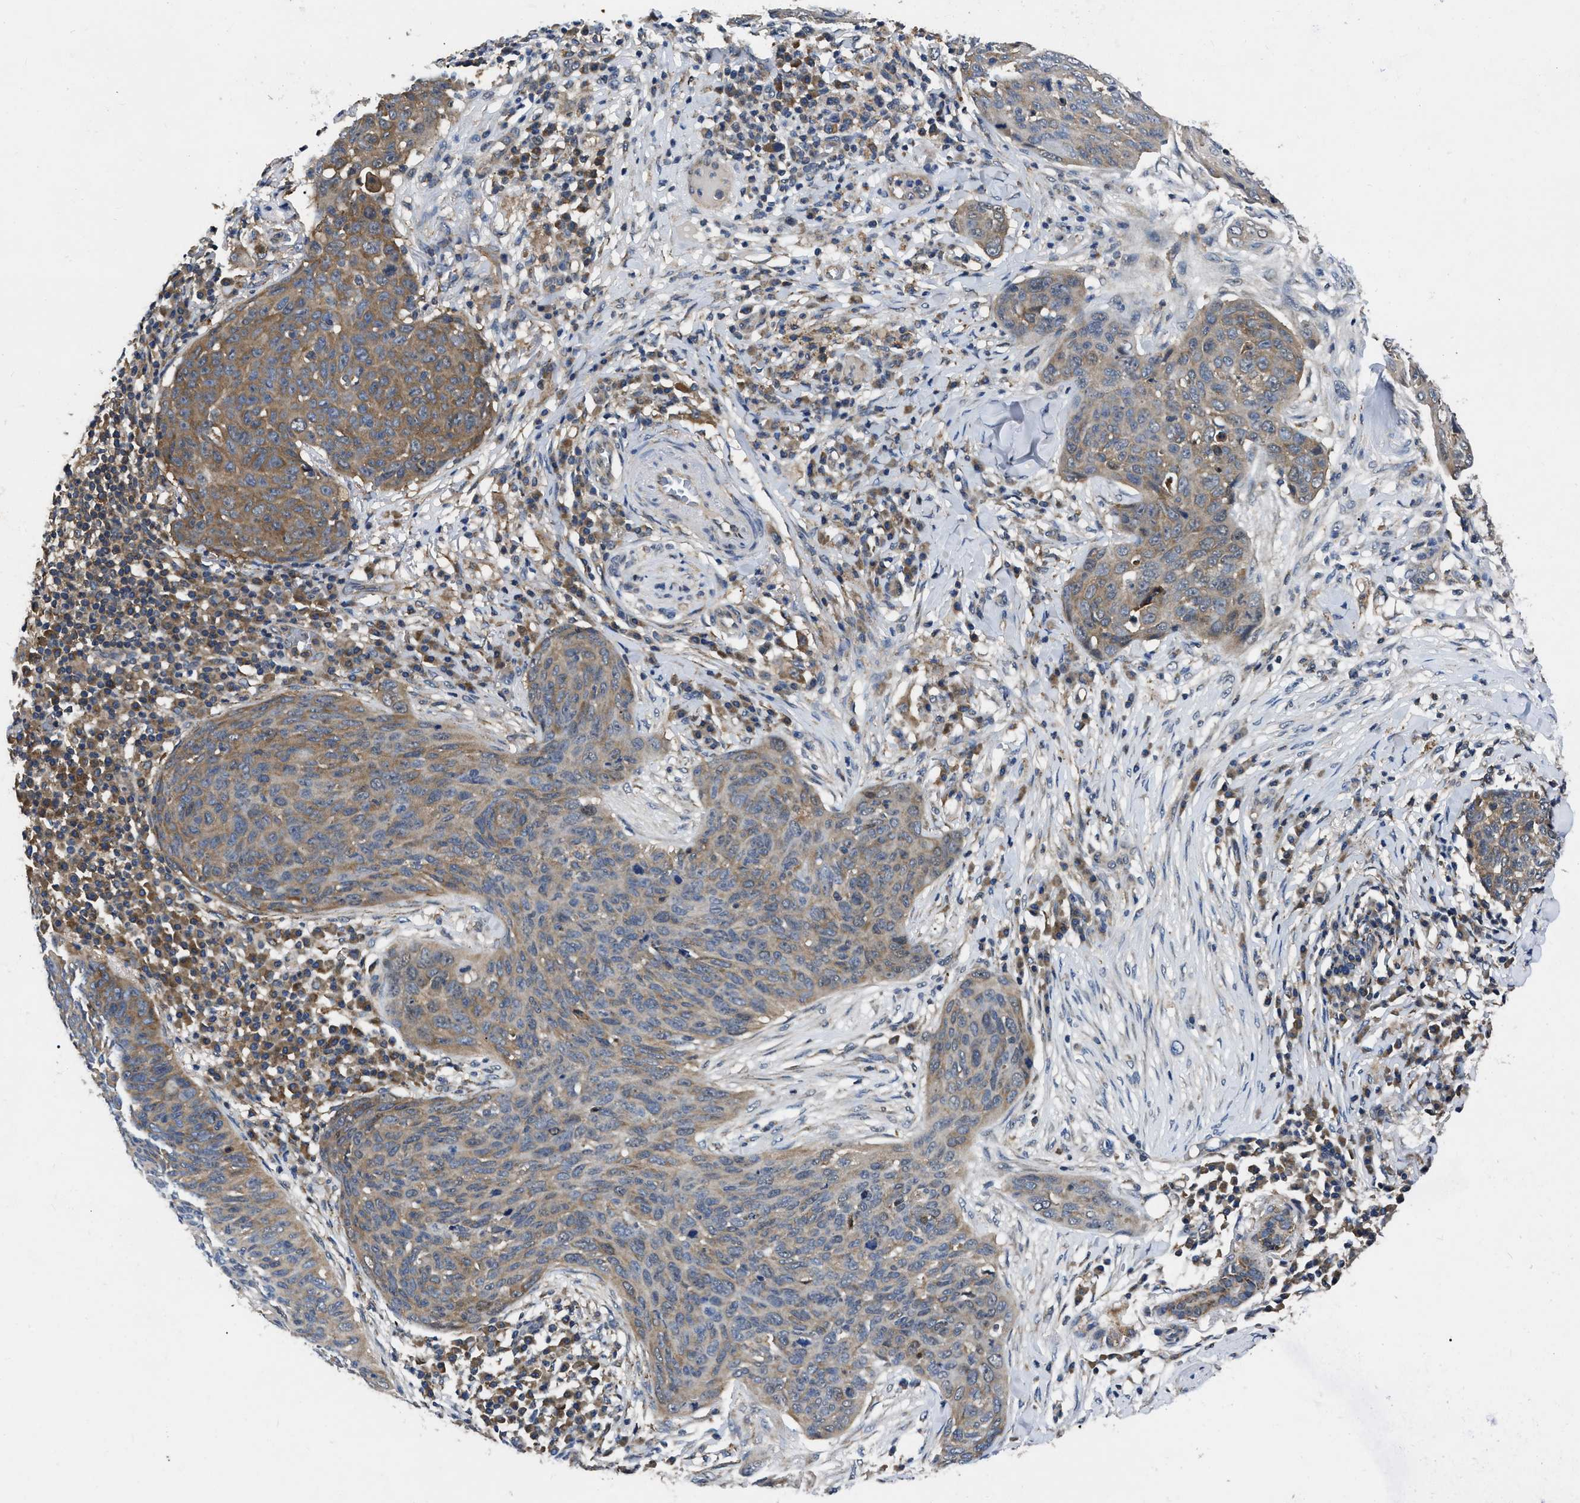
{"staining": {"intensity": "moderate", "quantity": "25%-75%", "location": "cytoplasmic/membranous"}, "tissue": "skin cancer", "cell_type": "Tumor cells", "image_type": "cancer", "snomed": [{"axis": "morphology", "description": "Squamous cell carcinoma in situ, NOS"}, {"axis": "morphology", "description": "Squamous cell carcinoma, NOS"}, {"axis": "topography", "description": "Skin"}], "caption": "Immunohistochemical staining of human skin squamous cell carcinoma reveals medium levels of moderate cytoplasmic/membranous protein expression in approximately 25%-75% of tumor cells.", "gene": "GET4", "patient": {"sex": "male", "age": 93}}